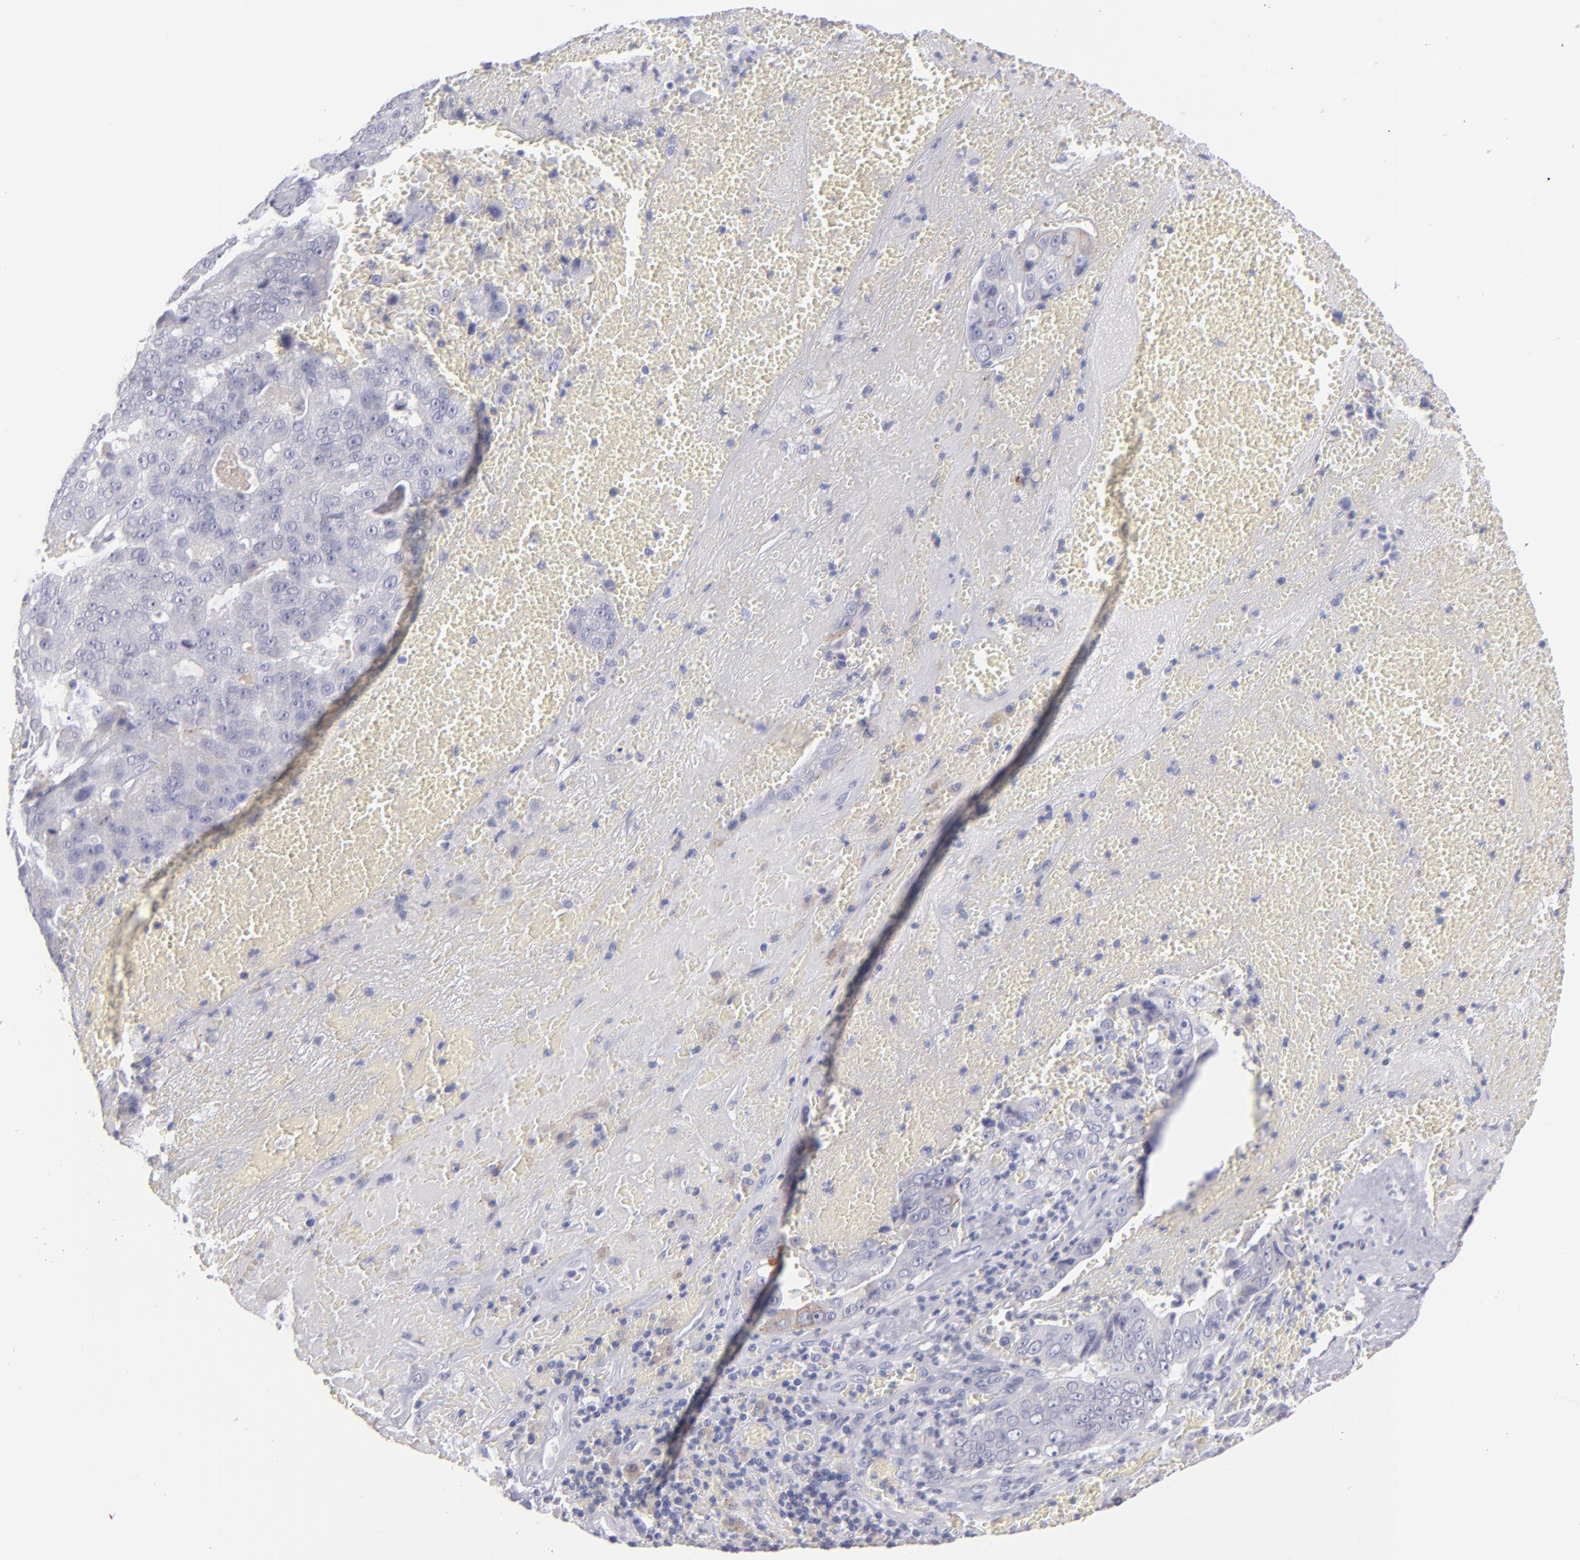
{"staining": {"intensity": "negative", "quantity": "none", "location": "none"}, "tissue": "liver cancer", "cell_type": "Tumor cells", "image_type": "cancer", "snomed": [{"axis": "morphology", "description": "Cholangiocarcinoma"}, {"axis": "topography", "description": "Liver"}], "caption": "An IHC histopathology image of liver cancer (cholangiocarcinoma) is shown. There is no staining in tumor cells of liver cancer (cholangiocarcinoma). (Brightfield microscopy of DAB (3,3'-diaminobenzidine) immunohistochemistry at high magnification).", "gene": "ITGB4", "patient": {"sex": "female", "age": 79}}